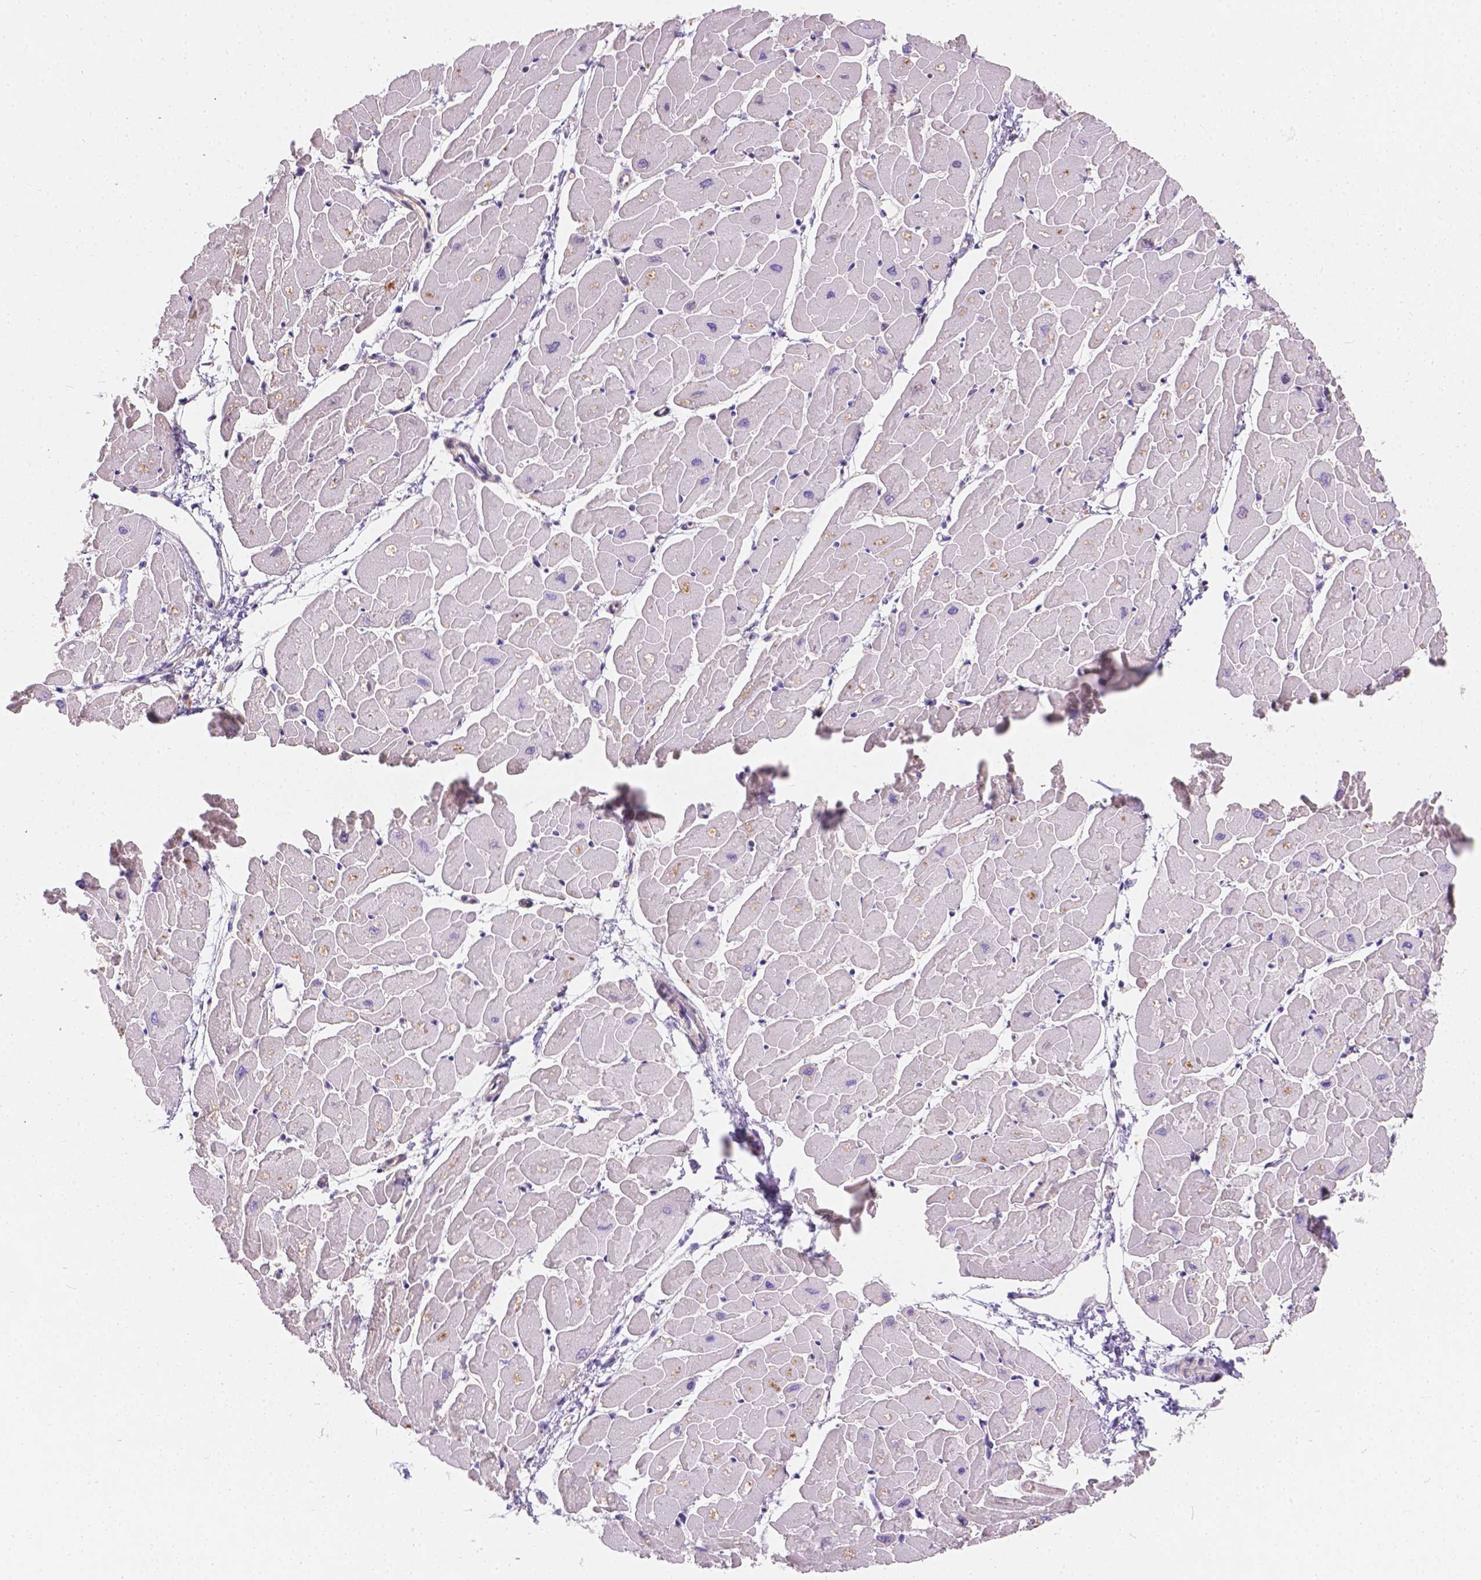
{"staining": {"intensity": "negative", "quantity": "none", "location": "none"}, "tissue": "heart muscle", "cell_type": "Cardiomyocytes", "image_type": "normal", "snomed": [{"axis": "morphology", "description": "Normal tissue, NOS"}, {"axis": "topography", "description": "Heart"}], "caption": "A high-resolution micrograph shows immunohistochemistry staining of benign heart muscle, which exhibits no significant positivity in cardiomyocytes.", "gene": "CDK10", "patient": {"sex": "male", "age": 57}}